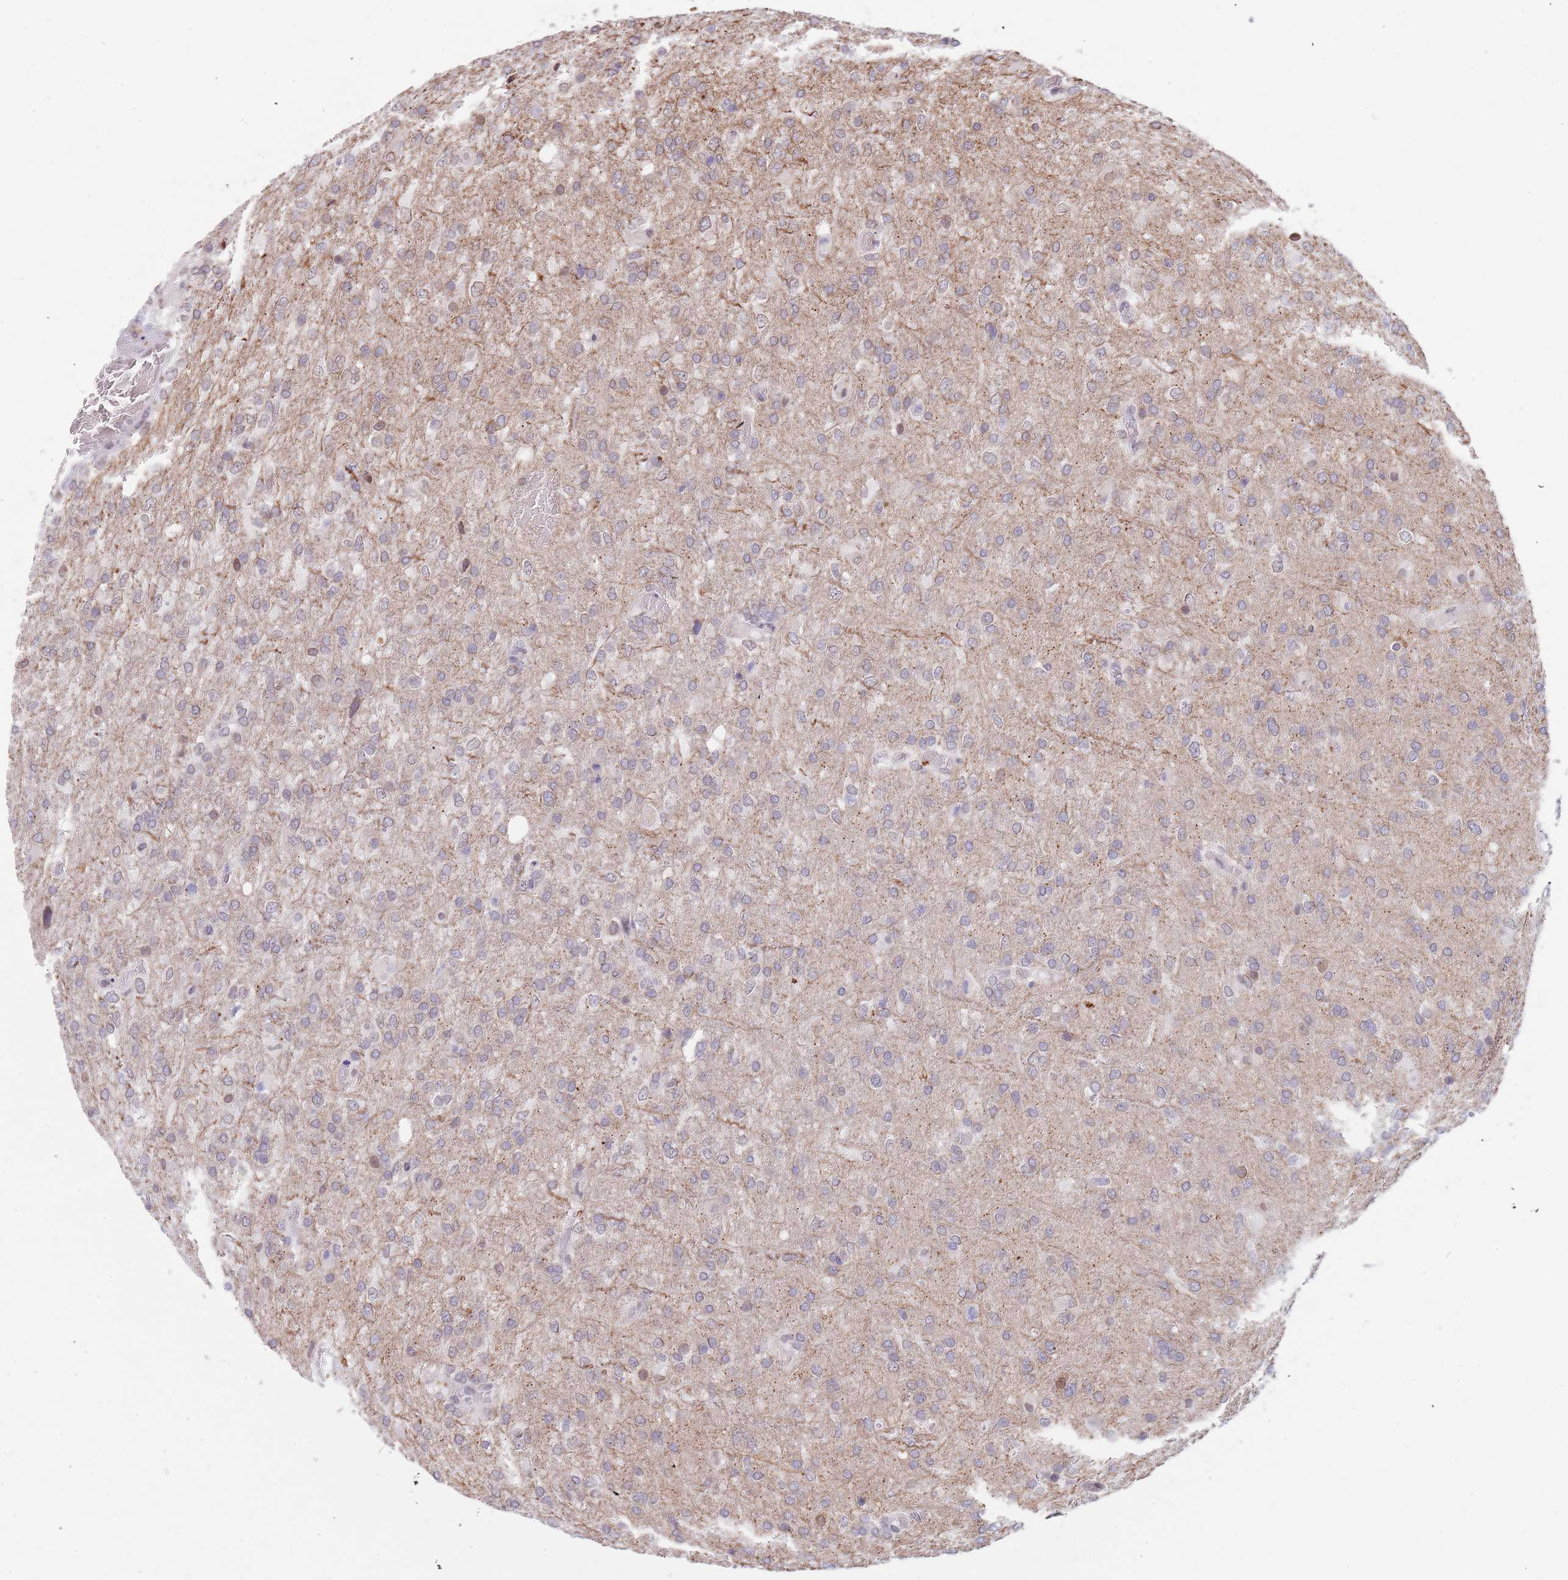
{"staining": {"intensity": "negative", "quantity": "none", "location": "none"}, "tissue": "glioma", "cell_type": "Tumor cells", "image_type": "cancer", "snomed": [{"axis": "morphology", "description": "Glioma, malignant, High grade"}, {"axis": "topography", "description": "Brain"}], "caption": "This is a histopathology image of immunohistochemistry (IHC) staining of high-grade glioma (malignant), which shows no positivity in tumor cells. (DAB immunohistochemistry with hematoxylin counter stain).", "gene": "KLHDC2", "patient": {"sex": "female", "age": 74}}